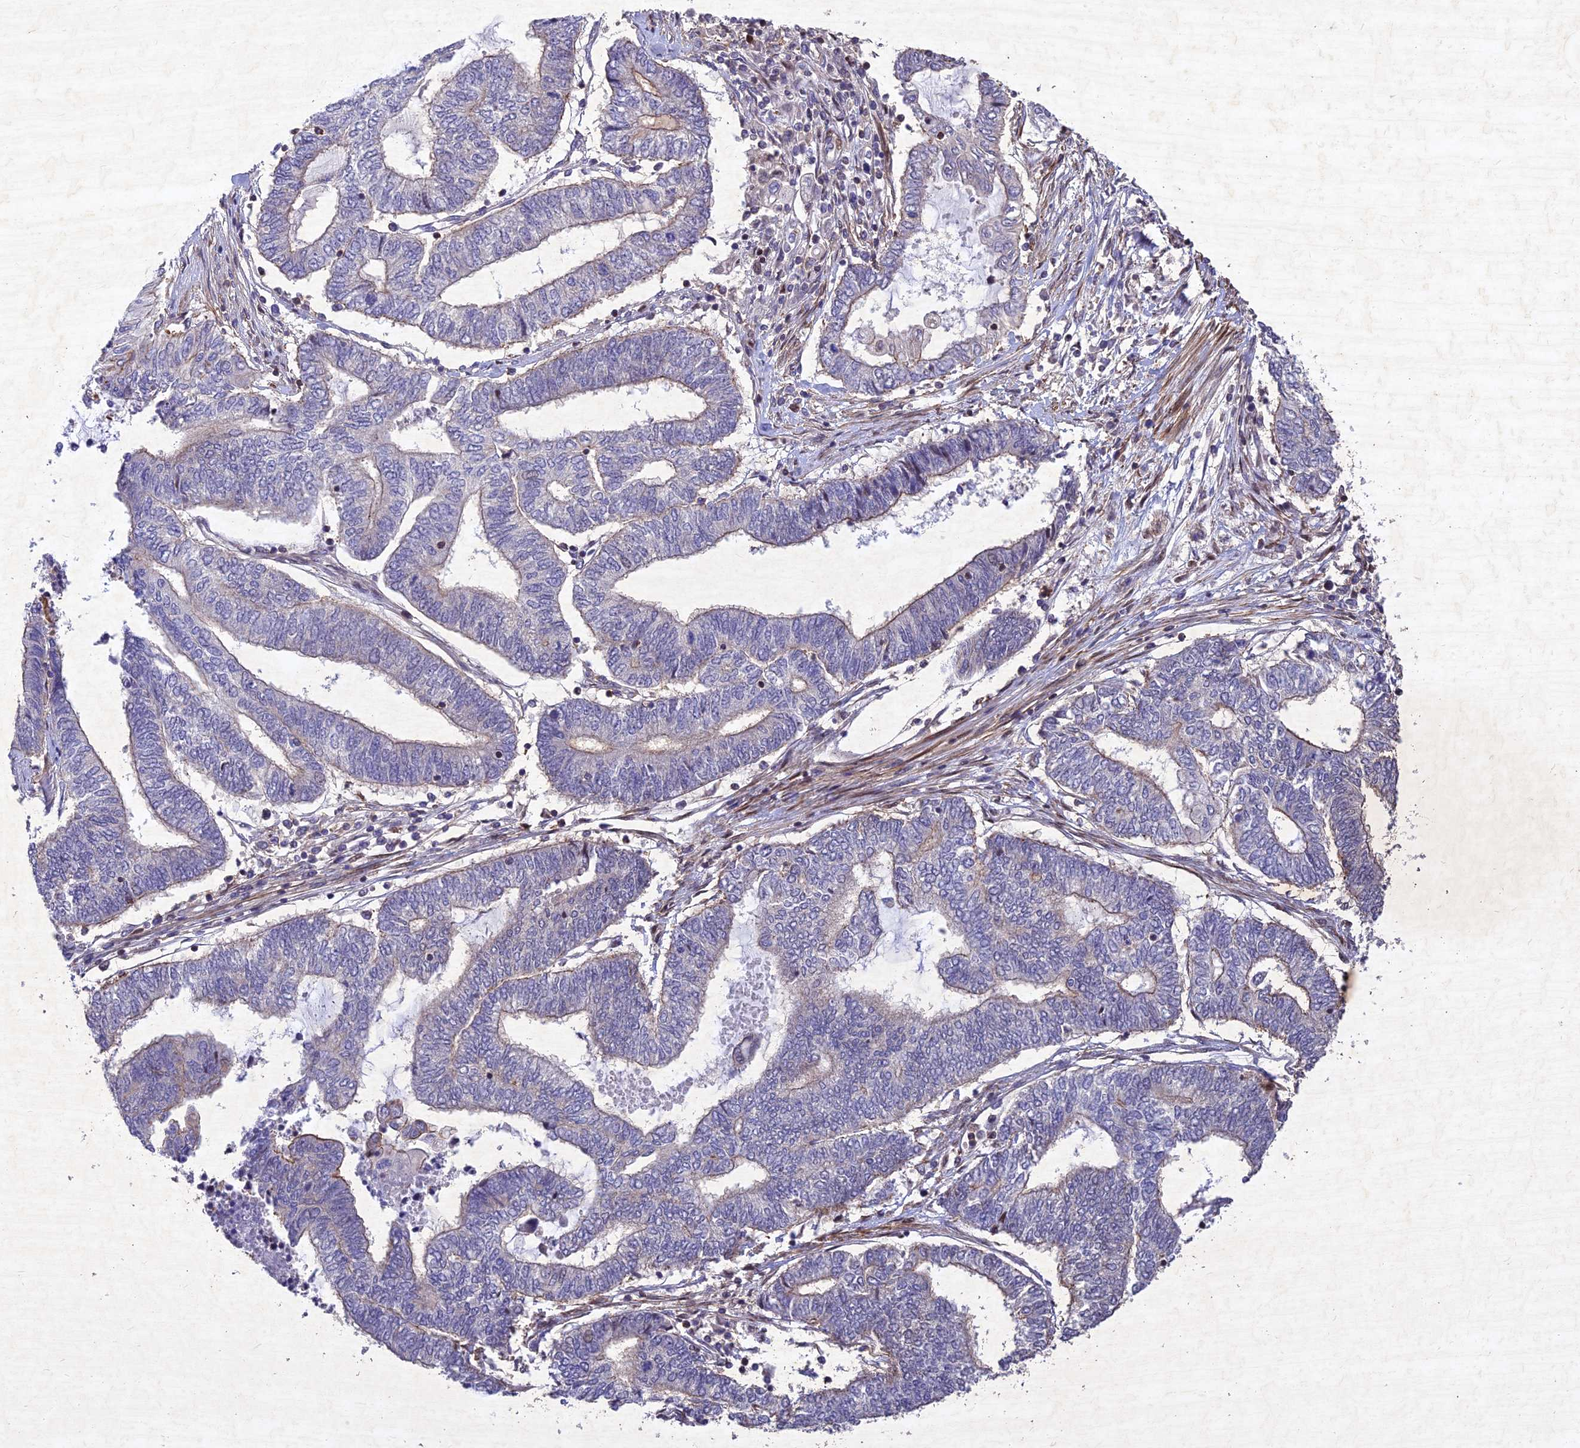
{"staining": {"intensity": "negative", "quantity": "none", "location": "none"}, "tissue": "endometrial cancer", "cell_type": "Tumor cells", "image_type": "cancer", "snomed": [{"axis": "morphology", "description": "Adenocarcinoma, NOS"}, {"axis": "topography", "description": "Uterus"}, {"axis": "topography", "description": "Endometrium"}], "caption": "Immunohistochemistry photomicrograph of neoplastic tissue: endometrial adenocarcinoma stained with DAB (3,3'-diaminobenzidine) reveals no significant protein staining in tumor cells.", "gene": "RELCH", "patient": {"sex": "female", "age": 70}}